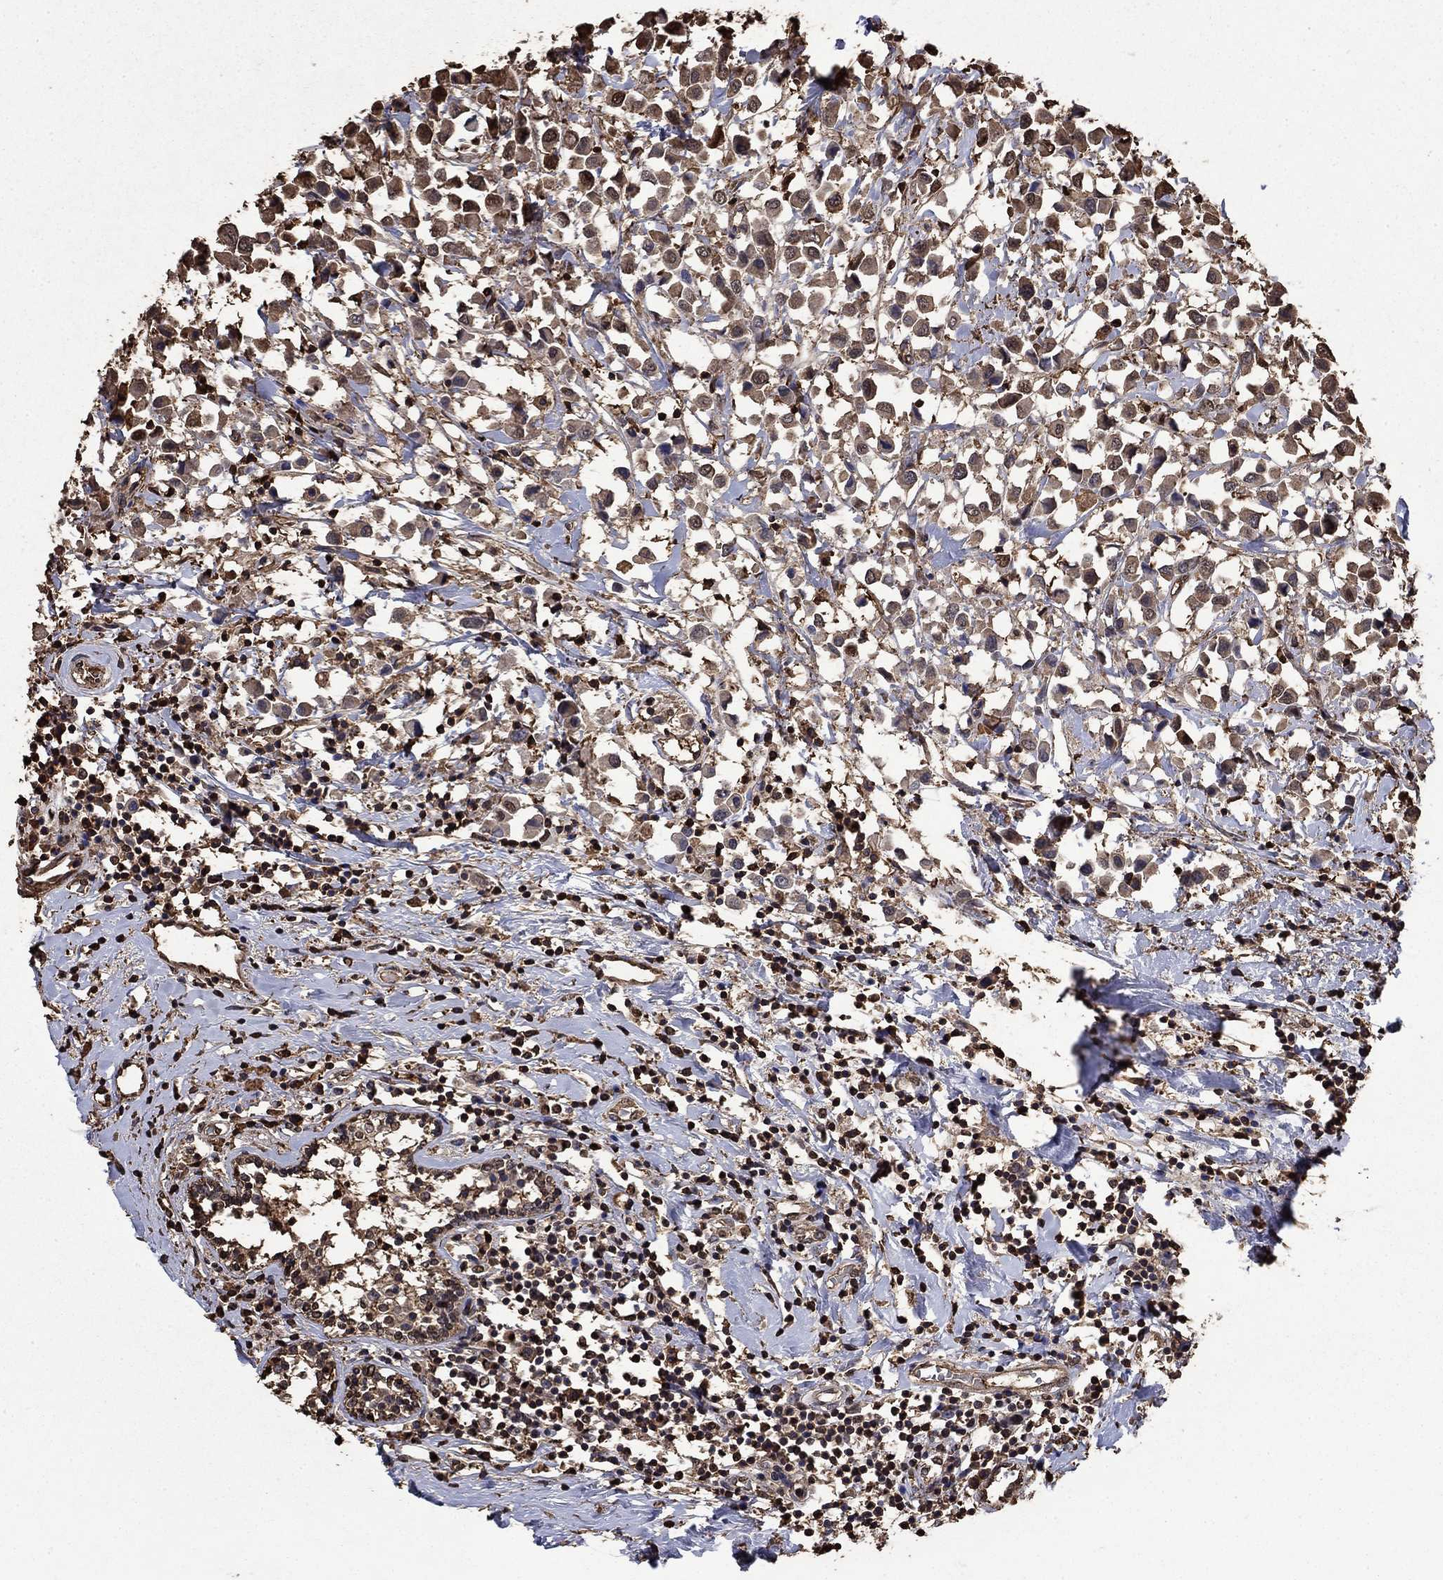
{"staining": {"intensity": "weak", "quantity": "<25%", "location": "cytoplasmic/membranous"}, "tissue": "breast cancer", "cell_type": "Tumor cells", "image_type": "cancer", "snomed": [{"axis": "morphology", "description": "Duct carcinoma"}, {"axis": "topography", "description": "Breast"}], "caption": "Tumor cells are negative for protein expression in human breast infiltrating ductal carcinoma.", "gene": "GAPDH", "patient": {"sex": "female", "age": 61}}